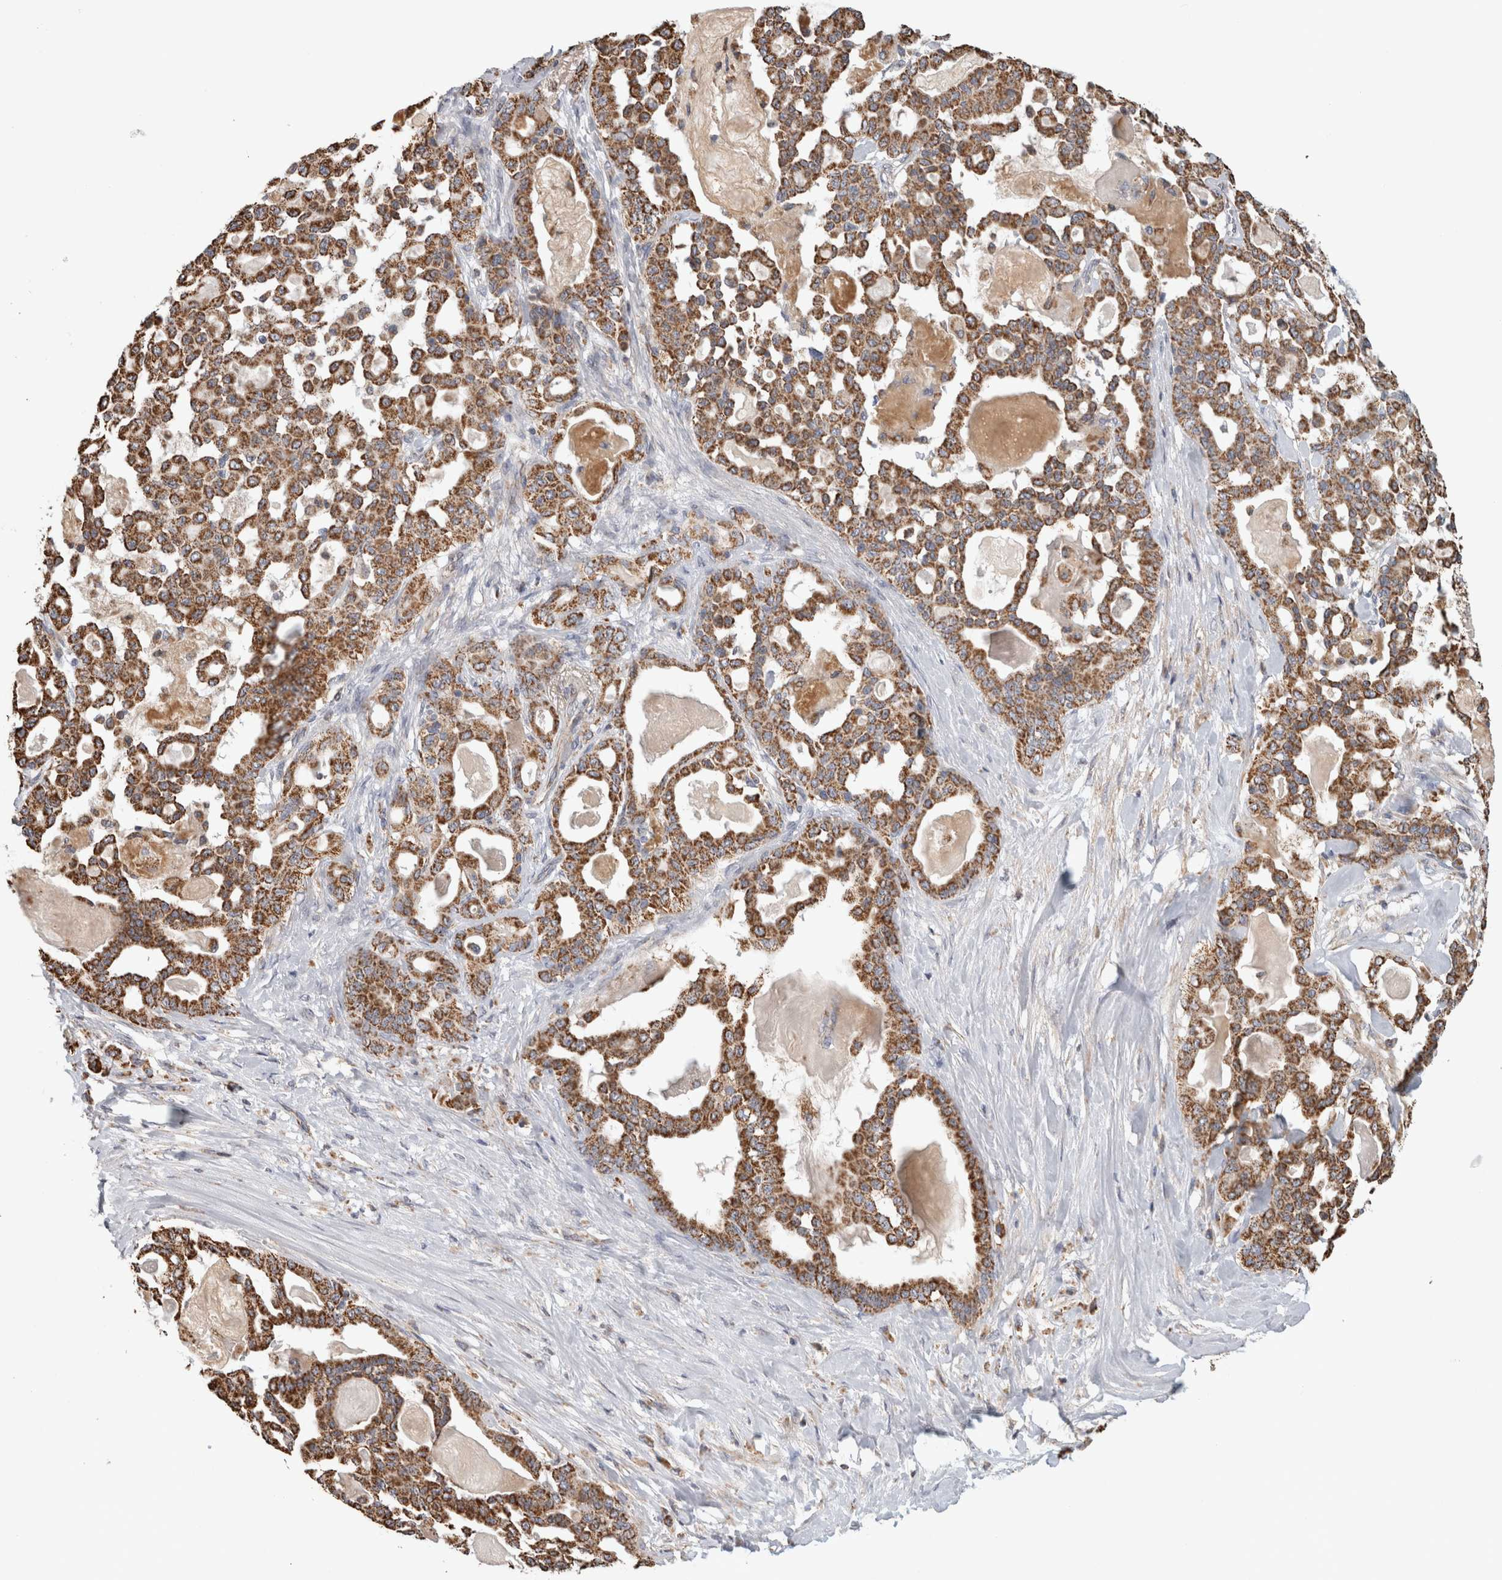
{"staining": {"intensity": "strong", "quantity": ">75%", "location": "cytoplasmic/membranous"}, "tissue": "pancreatic cancer", "cell_type": "Tumor cells", "image_type": "cancer", "snomed": [{"axis": "morphology", "description": "Adenocarcinoma, NOS"}, {"axis": "topography", "description": "Pancreas"}], "caption": "Protein analysis of pancreatic adenocarcinoma tissue demonstrates strong cytoplasmic/membranous expression in about >75% of tumor cells.", "gene": "ST8SIA1", "patient": {"sex": "male", "age": 63}}